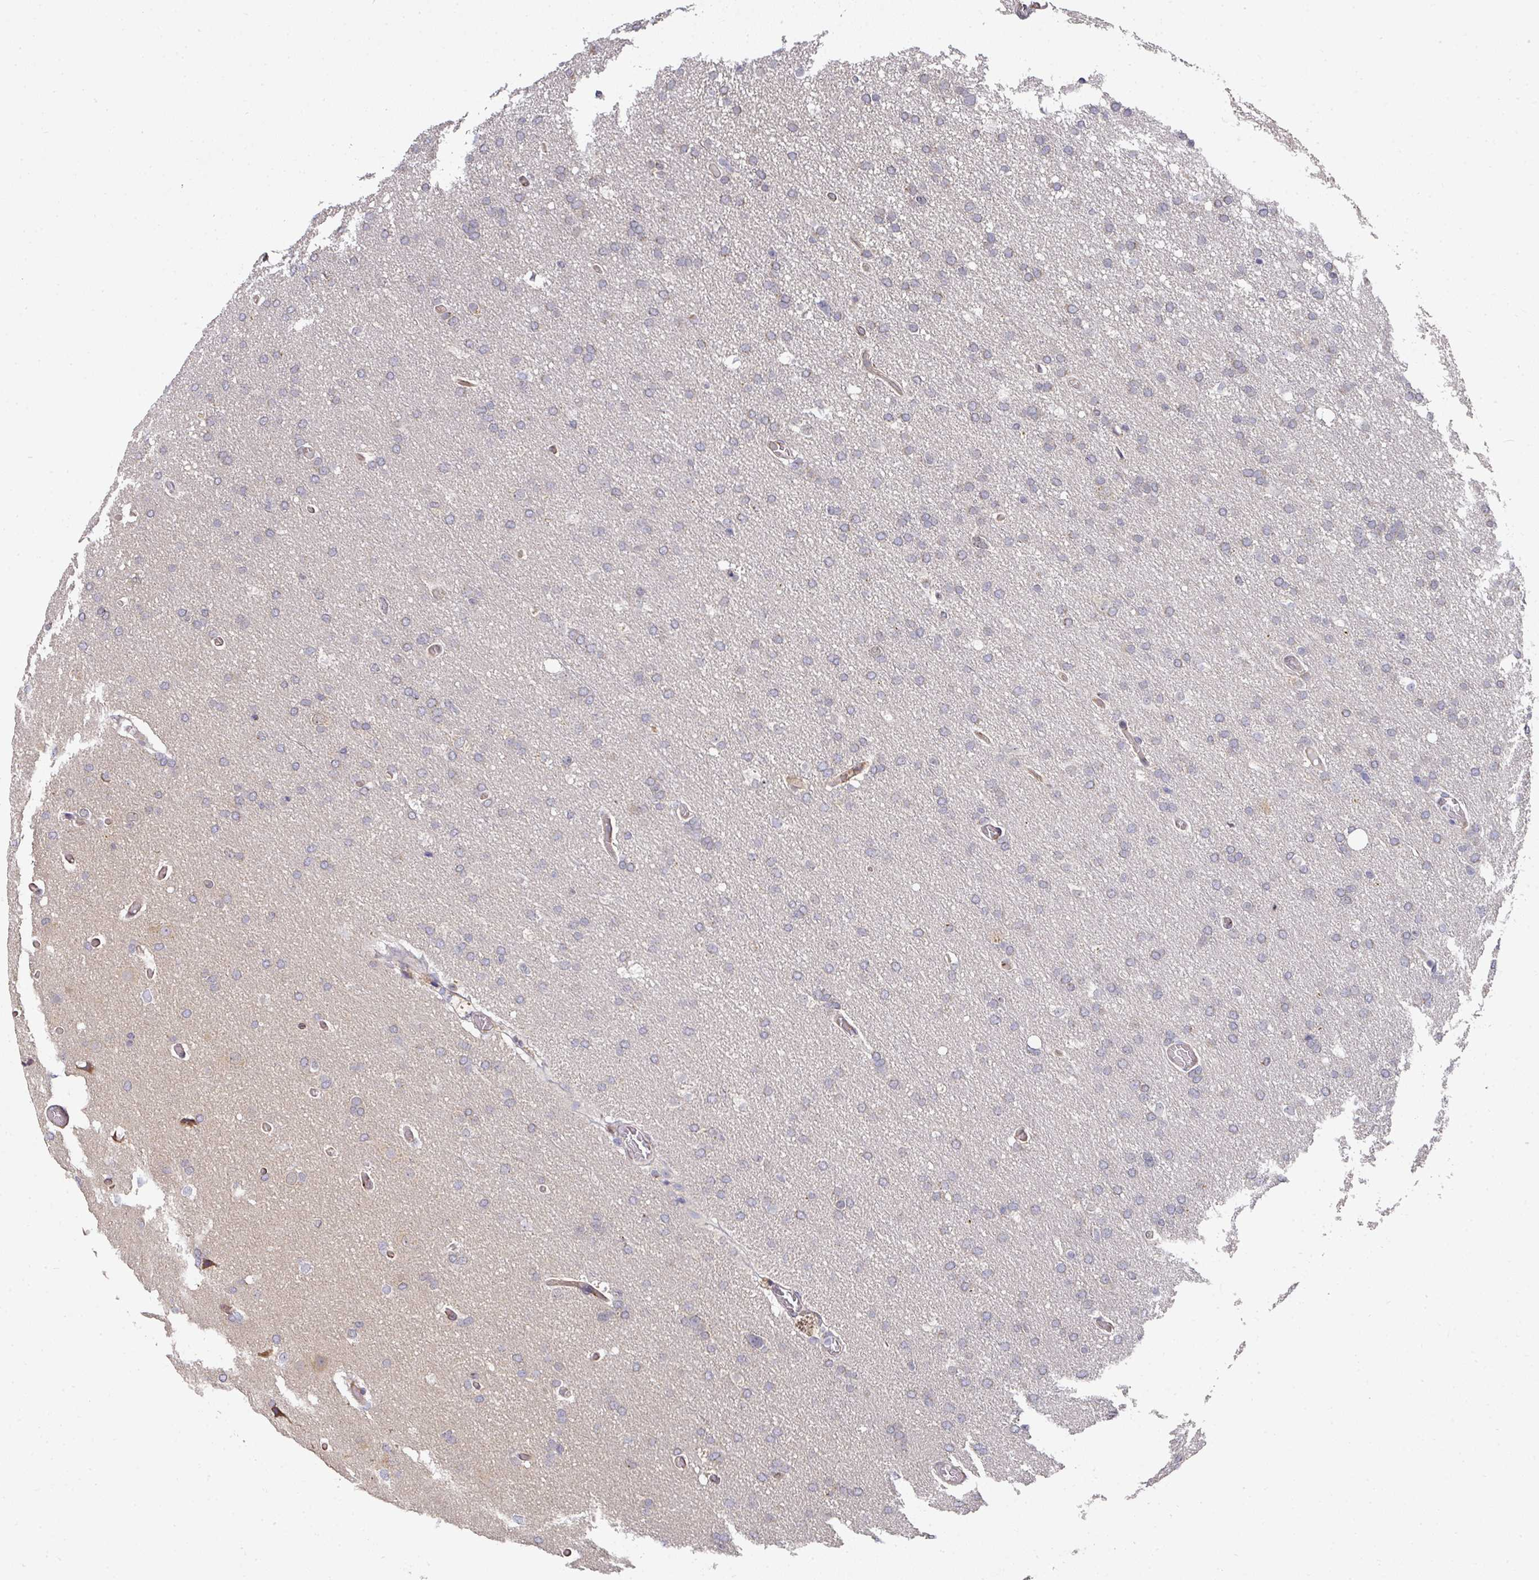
{"staining": {"intensity": "negative", "quantity": "none", "location": "none"}, "tissue": "glioma", "cell_type": "Tumor cells", "image_type": "cancer", "snomed": [{"axis": "morphology", "description": "Glioma, malignant, High grade"}, {"axis": "topography", "description": "Cerebral cortex"}], "caption": "An immunohistochemistry histopathology image of glioma is shown. There is no staining in tumor cells of glioma.", "gene": "C18orf25", "patient": {"sex": "female", "age": 36}}